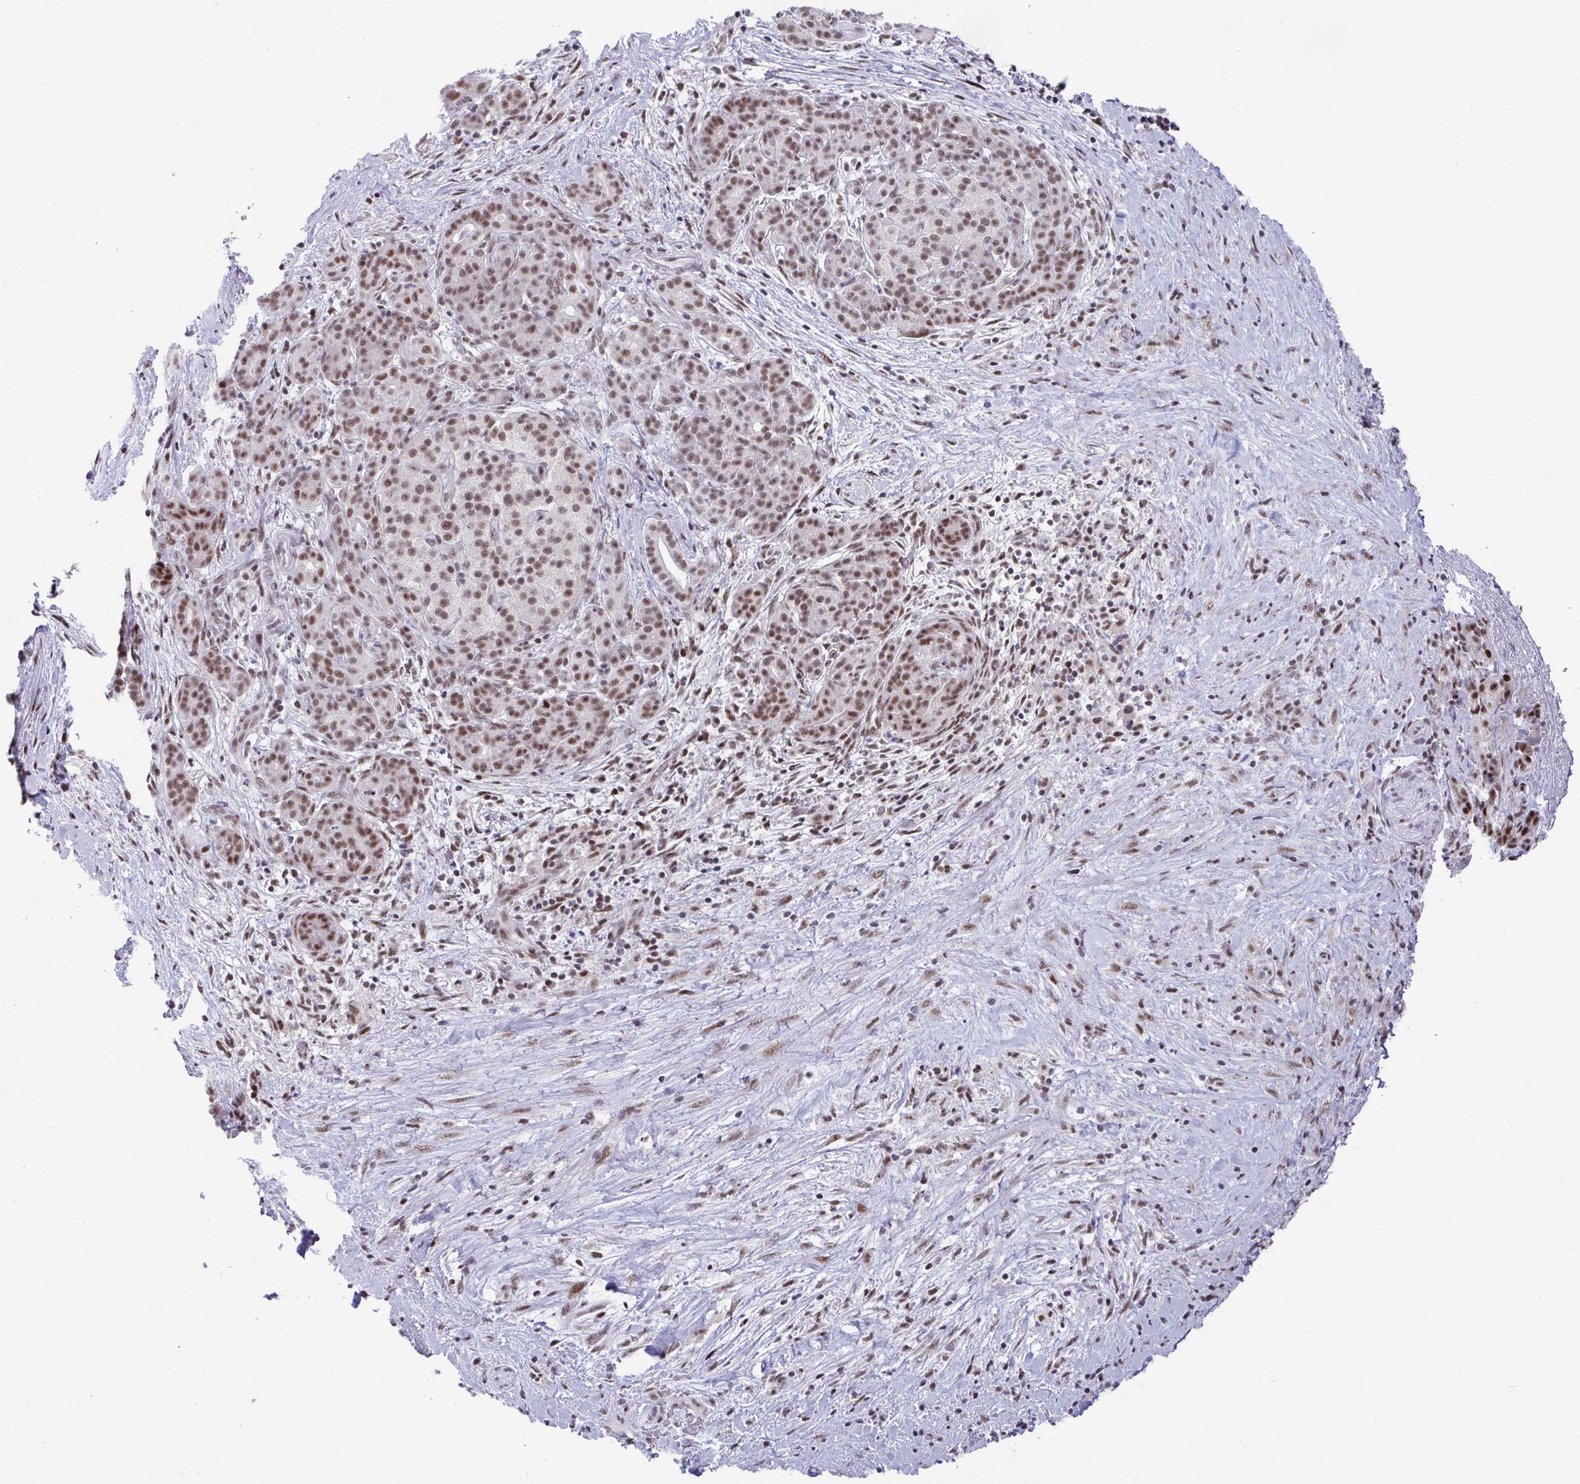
{"staining": {"intensity": "moderate", "quantity": ">75%", "location": "nuclear"}, "tissue": "pancreatic cancer", "cell_type": "Tumor cells", "image_type": "cancer", "snomed": [{"axis": "morphology", "description": "Adenocarcinoma, NOS"}, {"axis": "topography", "description": "Pancreas"}], "caption": "This histopathology image exhibits IHC staining of adenocarcinoma (pancreatic), with medium moderate nuclear positivity in approximately >75% of tumor cells.", "gene": "WBP11", "patient": {"sex": "male", "age": 44}}